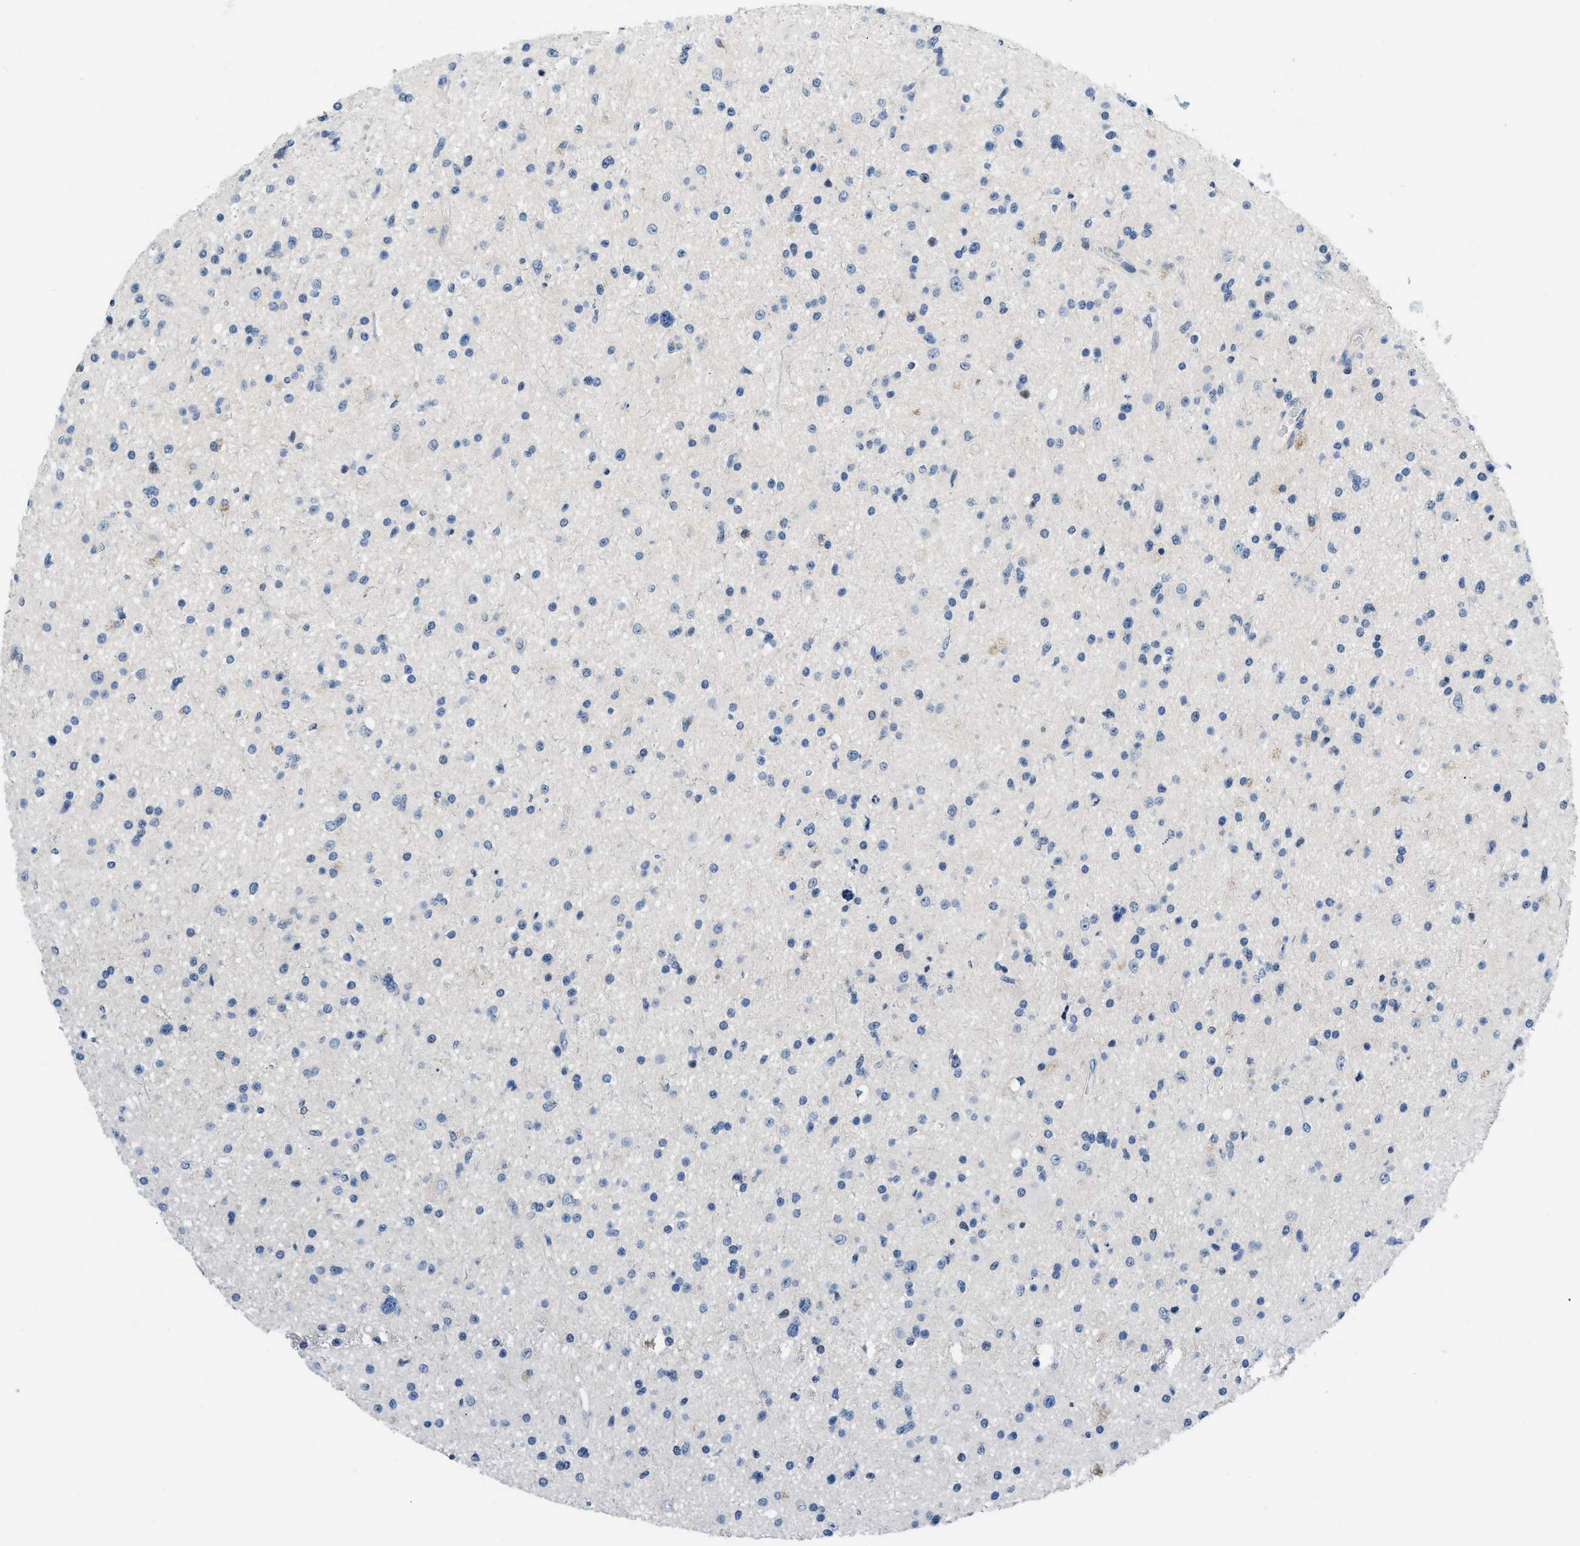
{"staining": {"intensity": "negative", "quantity": "none", "location": "none"}, "tissue": "glioma", "cell_type": "Tumor cells", "image_type": "cancer", "snomed": [{"axis": "morphology", "description": "Glioma, malignant, High grade"}, {"axis": "topography", "description": "Brain"}], "caption": "The photomicrograph shows no staining of tumor cells in glioma. Nuclei are stained in blue.", "gene": "FDCSP", "patient": {"sex": "male", "age": 33}}